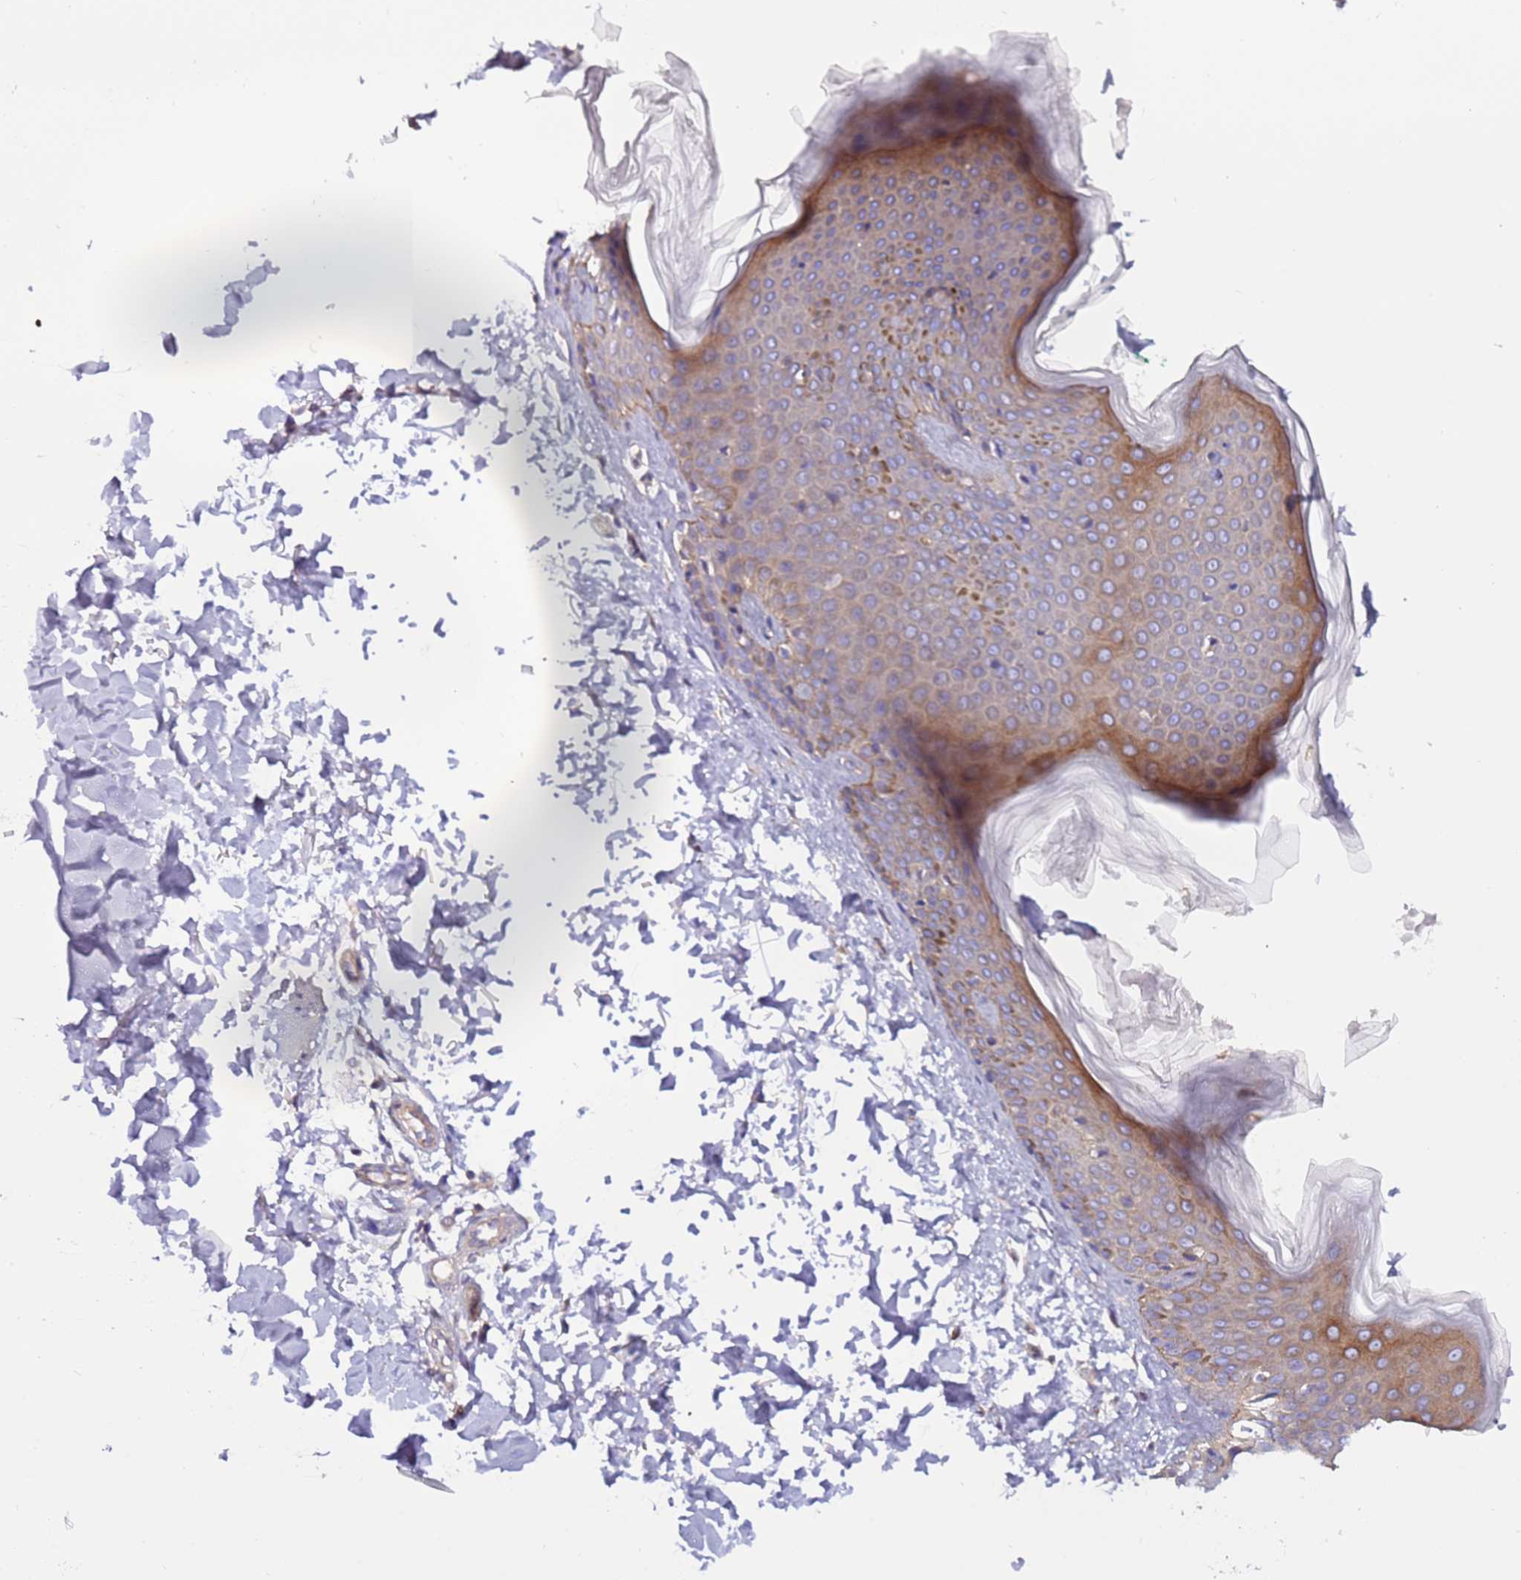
{"staining": {"intensity": "moderate", "quantity": "<25%", "location": "cytoplasmic/membranous"}, "tissue": "skin", "cell_type": "Fibroblasts", "image_type": "normal", "snomed": [{"axis": "morphology", "description": "Normal tissue, NOS"}, {"axis": "topography", "description": "Skin"}], "caption": "This is a micrograph of immunohistochemistry staining of benign skin, which shows moderate staining in the cytoplasmic/membranous of fibroblasts.", "gene": "SPCS1", "patient": {"sex": "male", "age": 37}}